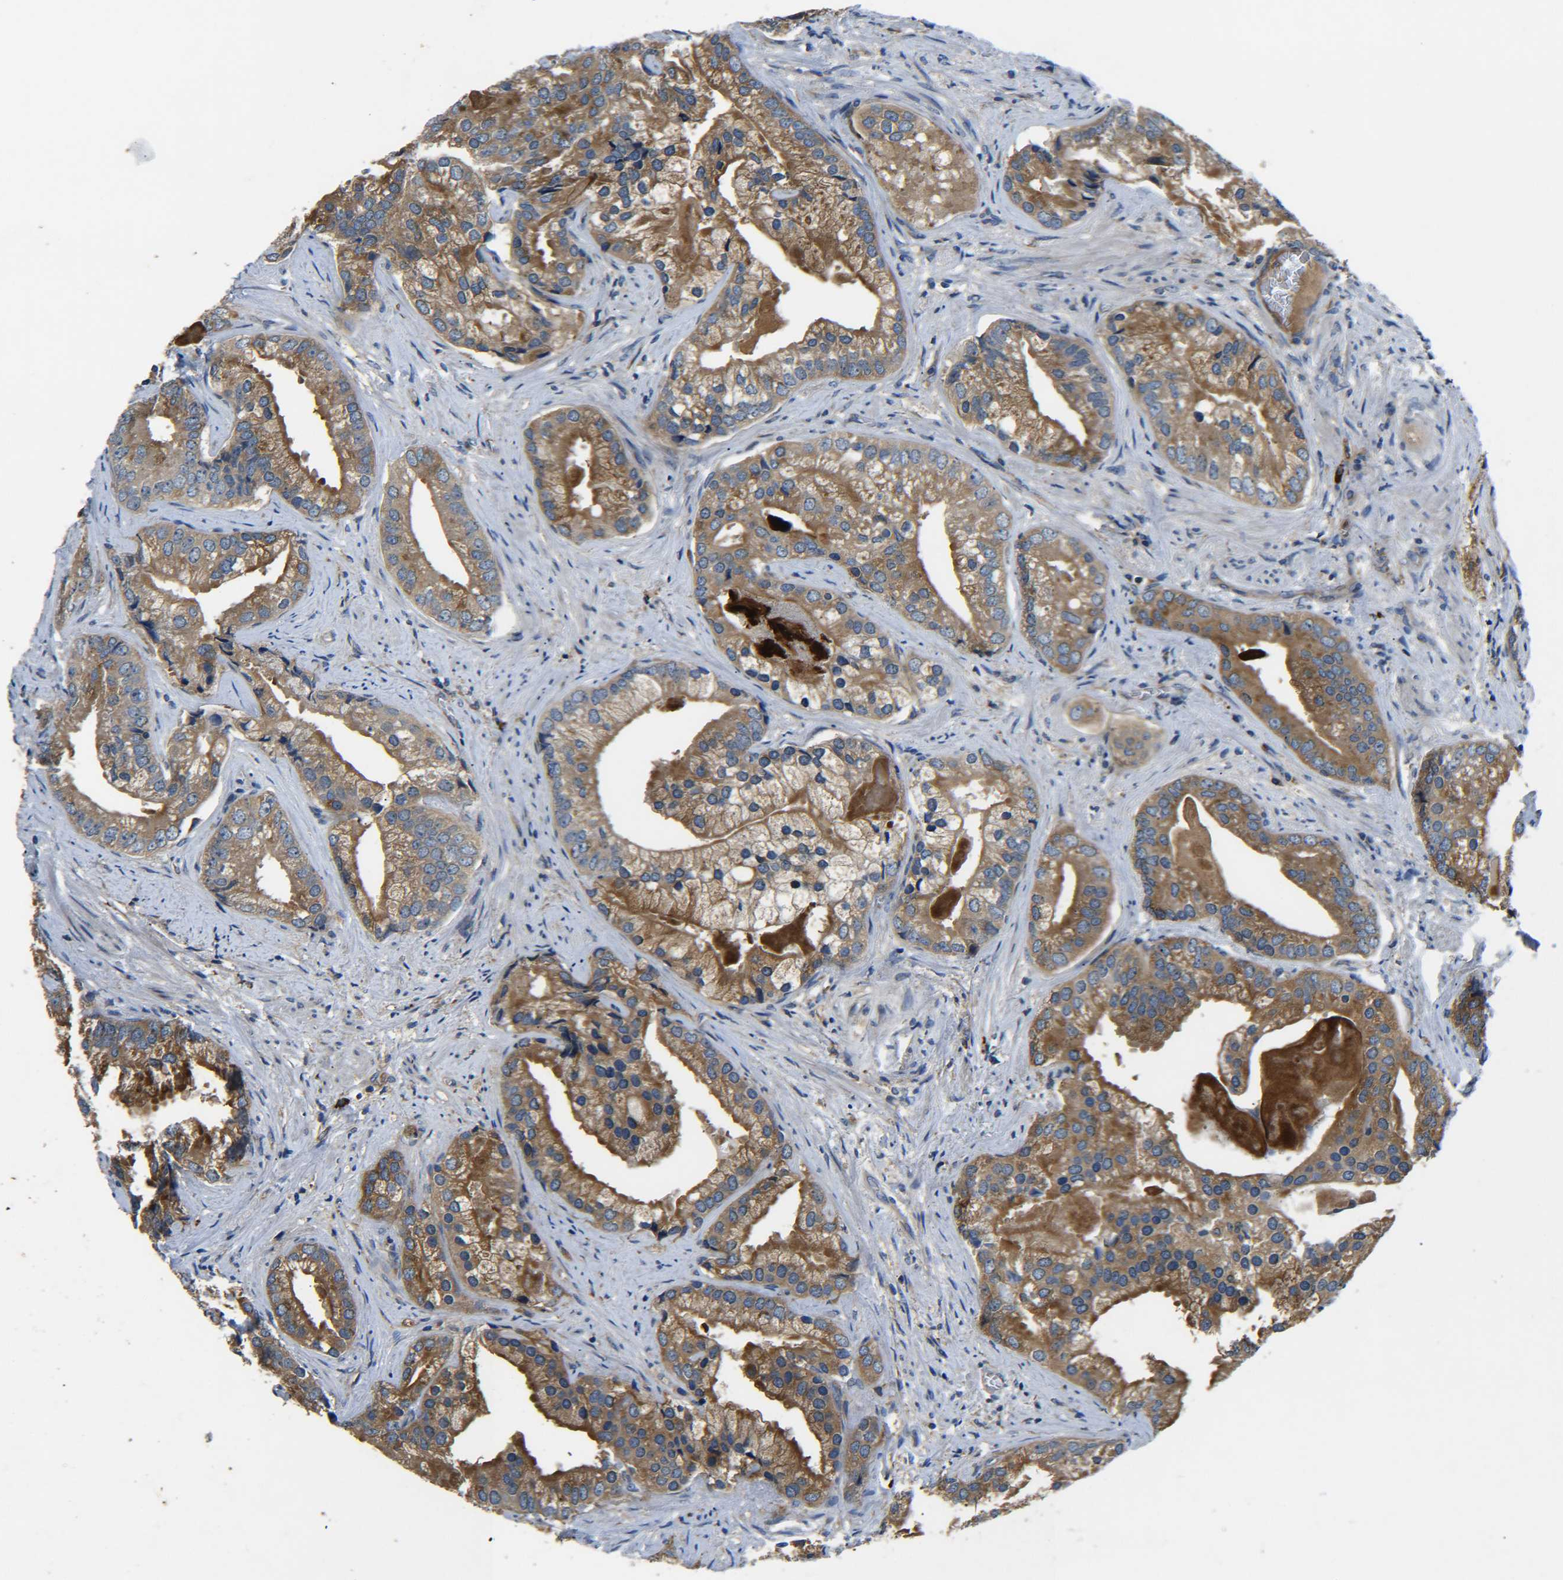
{"staining": {"intensity": "strong", "quantity": ">75%", "location": "cytoplasmic/membranous"}, "tissue": "prostate cancer", "cell_type": "Tumor cells", "image_type": "cancer", "snomed": [{"axis": "morphology", "description": "Adenocarcinoma, Low grade"}, {"axis": "topography", "description": "Prostate"}], "caption": "Immunohistochemical staining of human prostate low-grade adenocarcinoma shows strong cytoplasmic/membranous protein positivity in approximately >75% of tumor cells.", "gene": "RAB1B", "patient": {"sex": "male", "age": 71}}